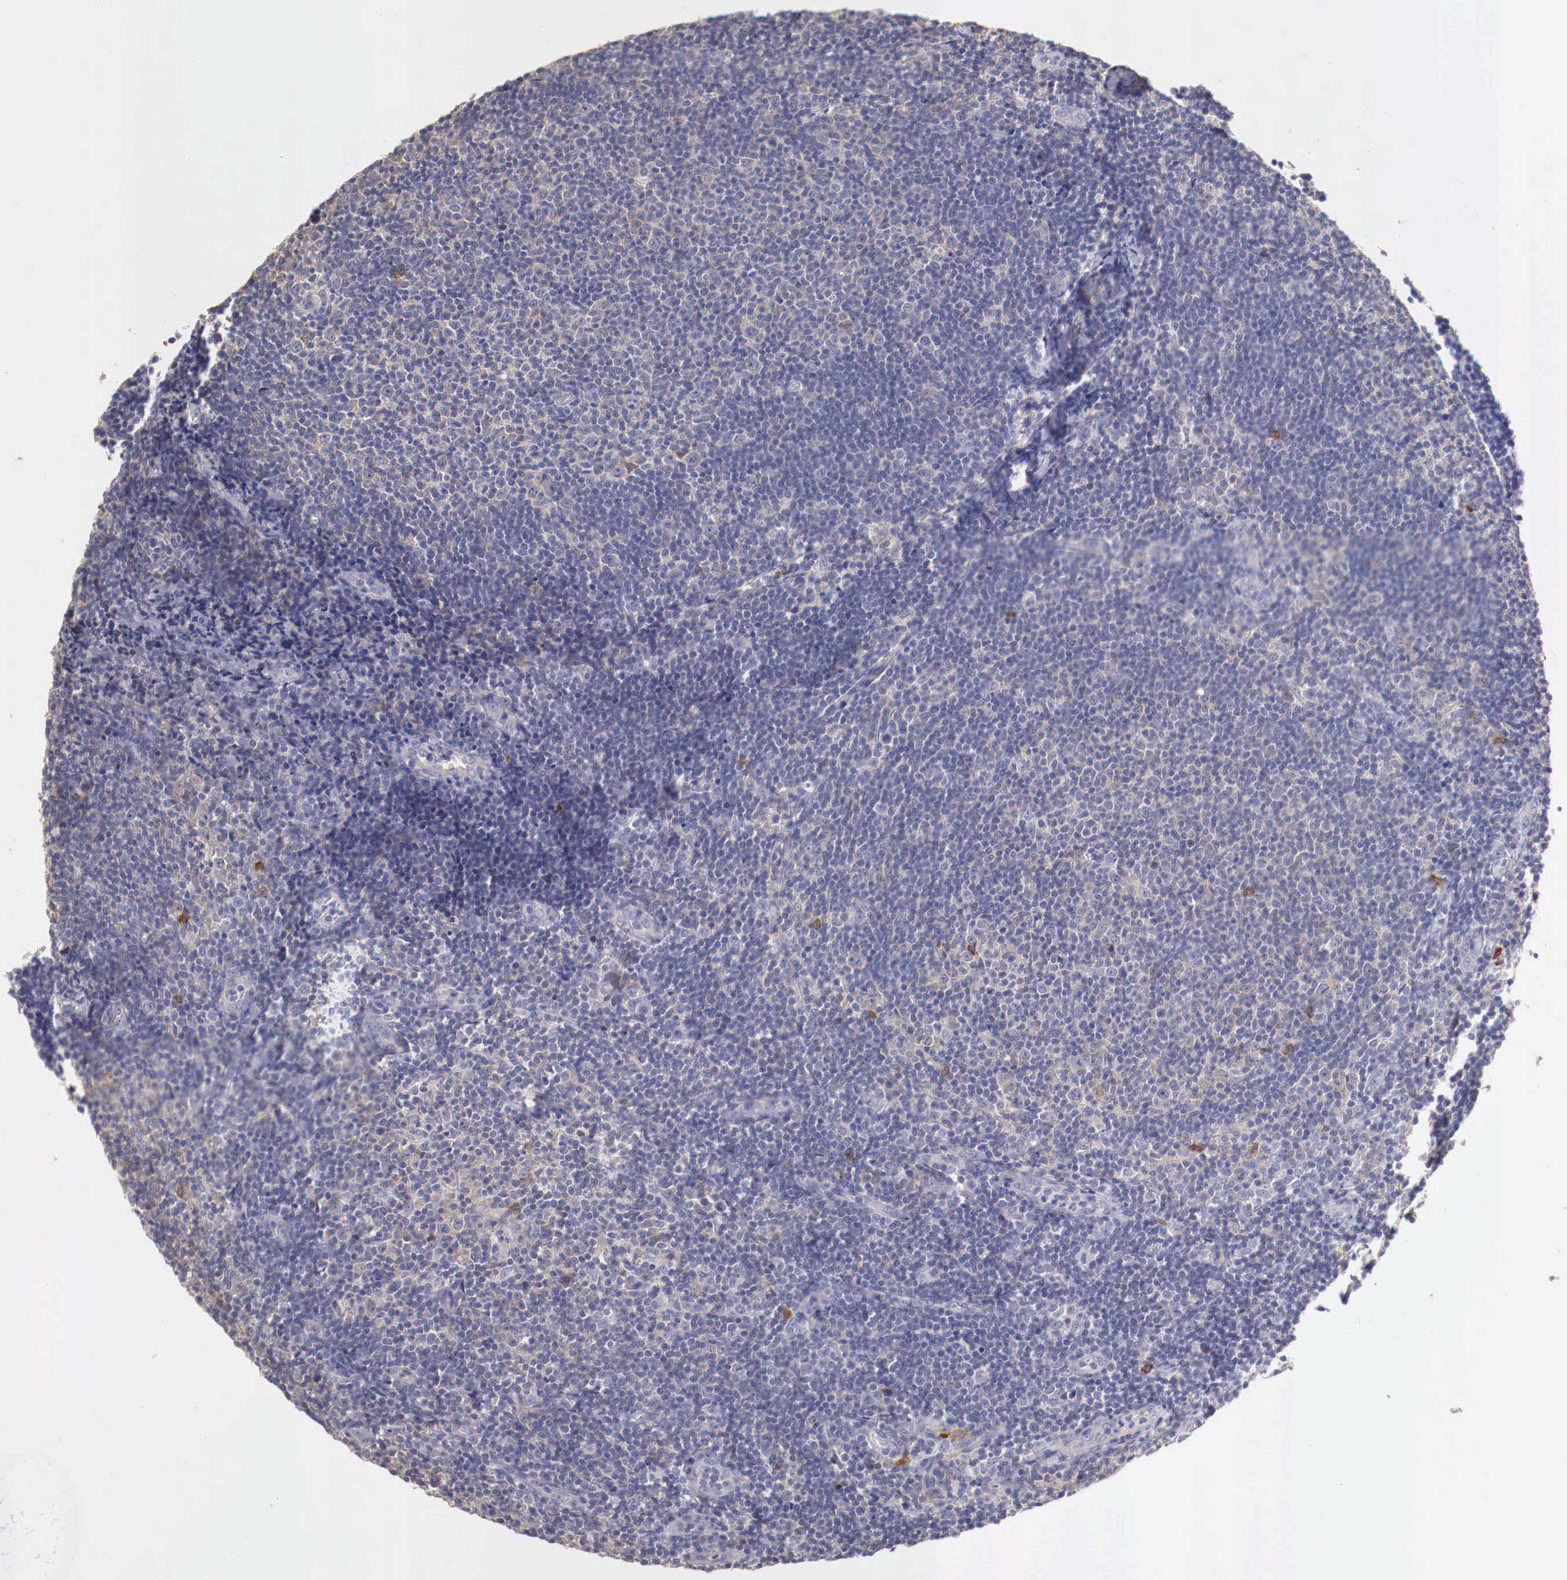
{"staining": {"intensity": "weak", "quantity": "25%-75%", "location": "cytoplasmic/membranous"}, "tissue": "lymphoma", "cell_type": "Tumor cells", "image_type": "cancer", "snomed": [{"axis": "morphology", "description": "Malignant lymphoma, non-Hodgkin's type, Low grade"}, {"axis": "topography", "description": "Lymph node"}], "caption": "A brown stain labels weak cytoplasmic/membranous staining of a protein in human malignant lymphoma, non-Hodgkin's type (low-grade) tumor cells.", "gene": "PITPNA", "patient": {"sex": "male", "age": 49}}